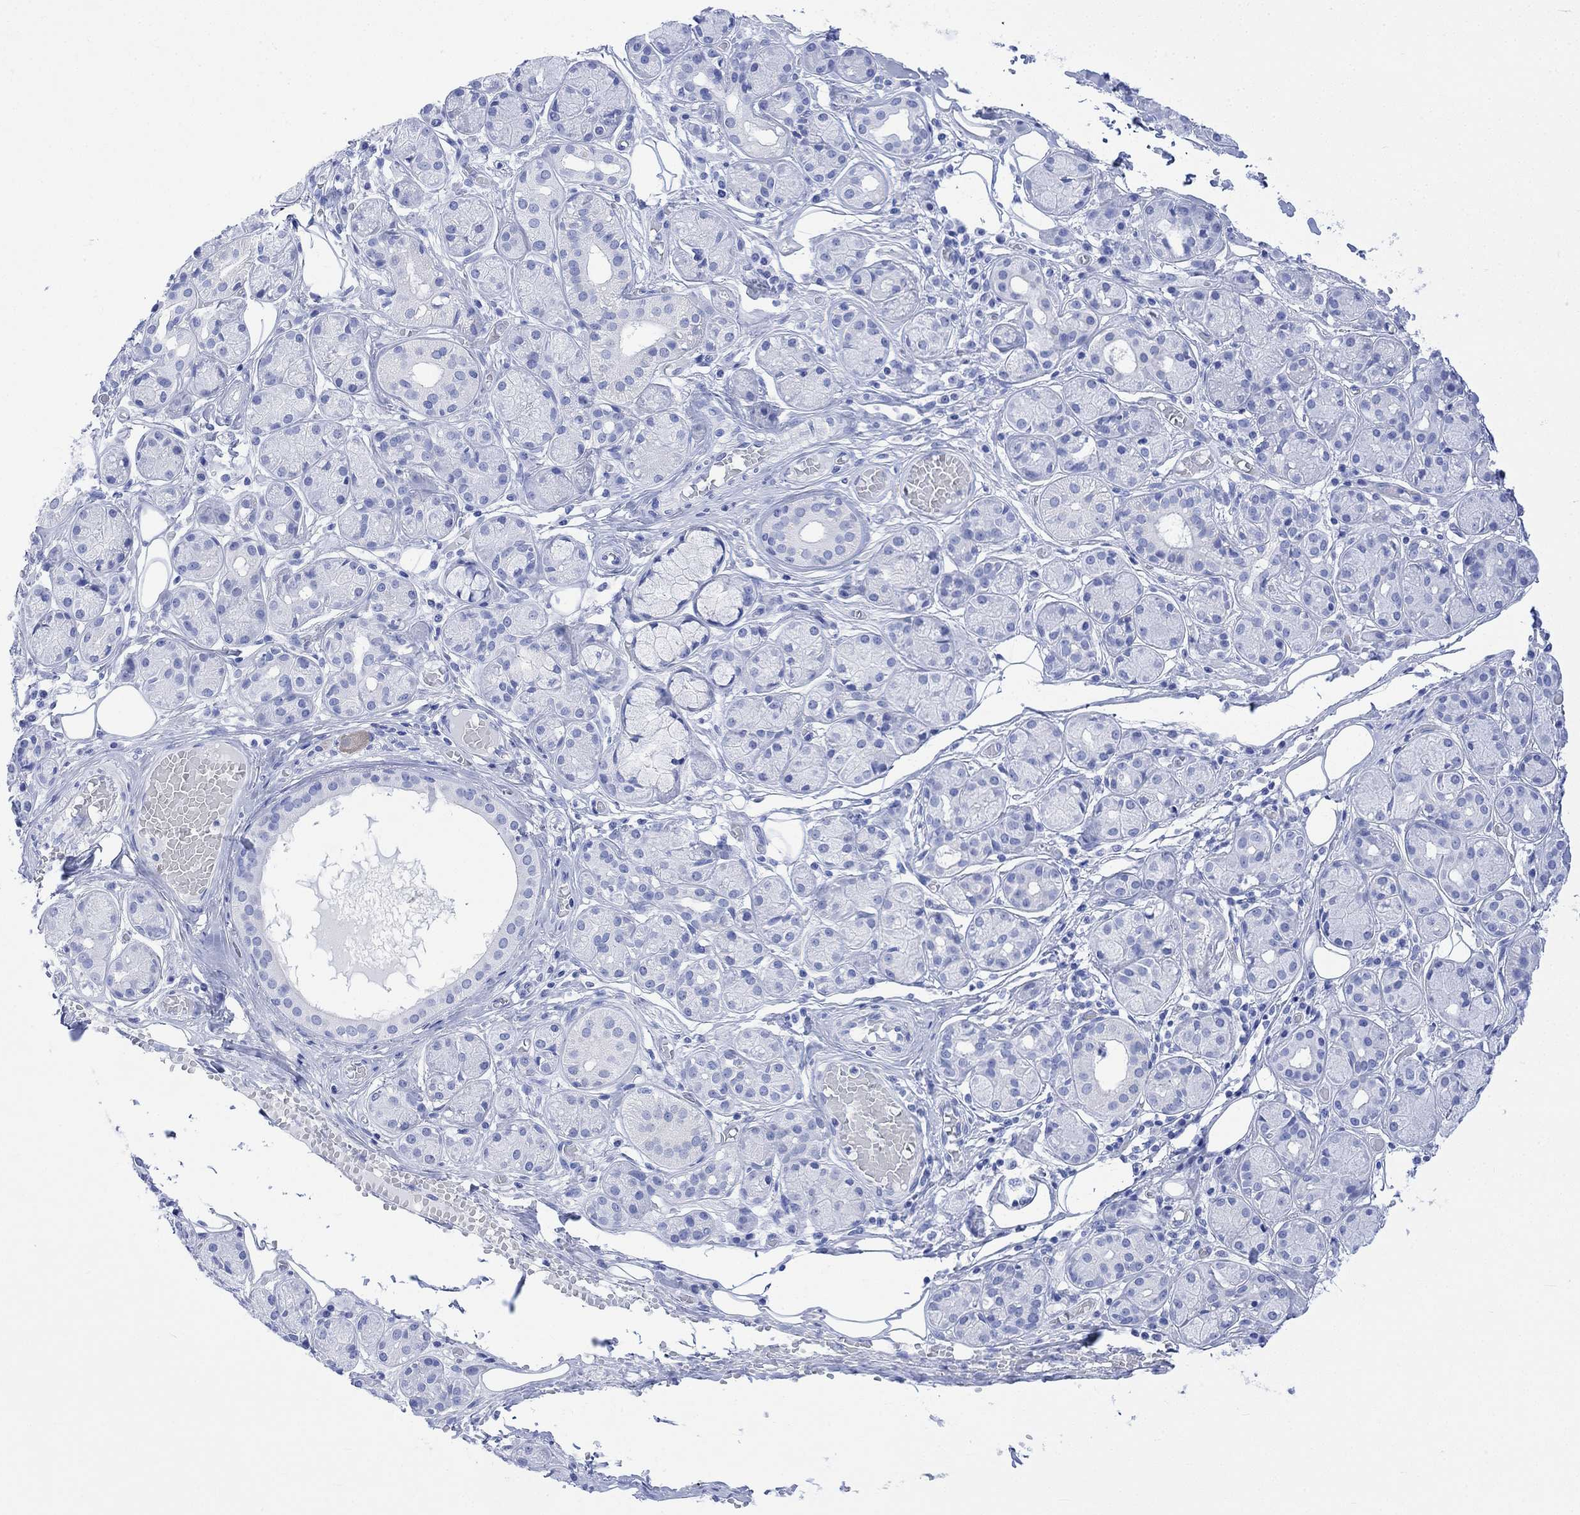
{"staining": {"intensity": "negative", "quantity": "none", "location": "none"}, "tissue": "salivary gland", "cell_type": "Glandular cells", "image_type": "normal", "snomed": [{"axis": "morphology", "description": "Normal tissue, NOS"}, {"axis": "topography", "description": "Salivary gland"}, {"axis": "topography", "description": "Peripheral nerve tissue"}], "caption": "Immunohistochemistry (IHC) of normal salivary gland reveals no positivity in glandular cells. (Stains: DAB (3,3'-diaminobenzidine) immunohistochemistry with hematoxylin counter stain, Microscopy: brightfield microscopy at high magnification).", "gene": "CELF4", "patient": {"sex": "male", "age": 71}}